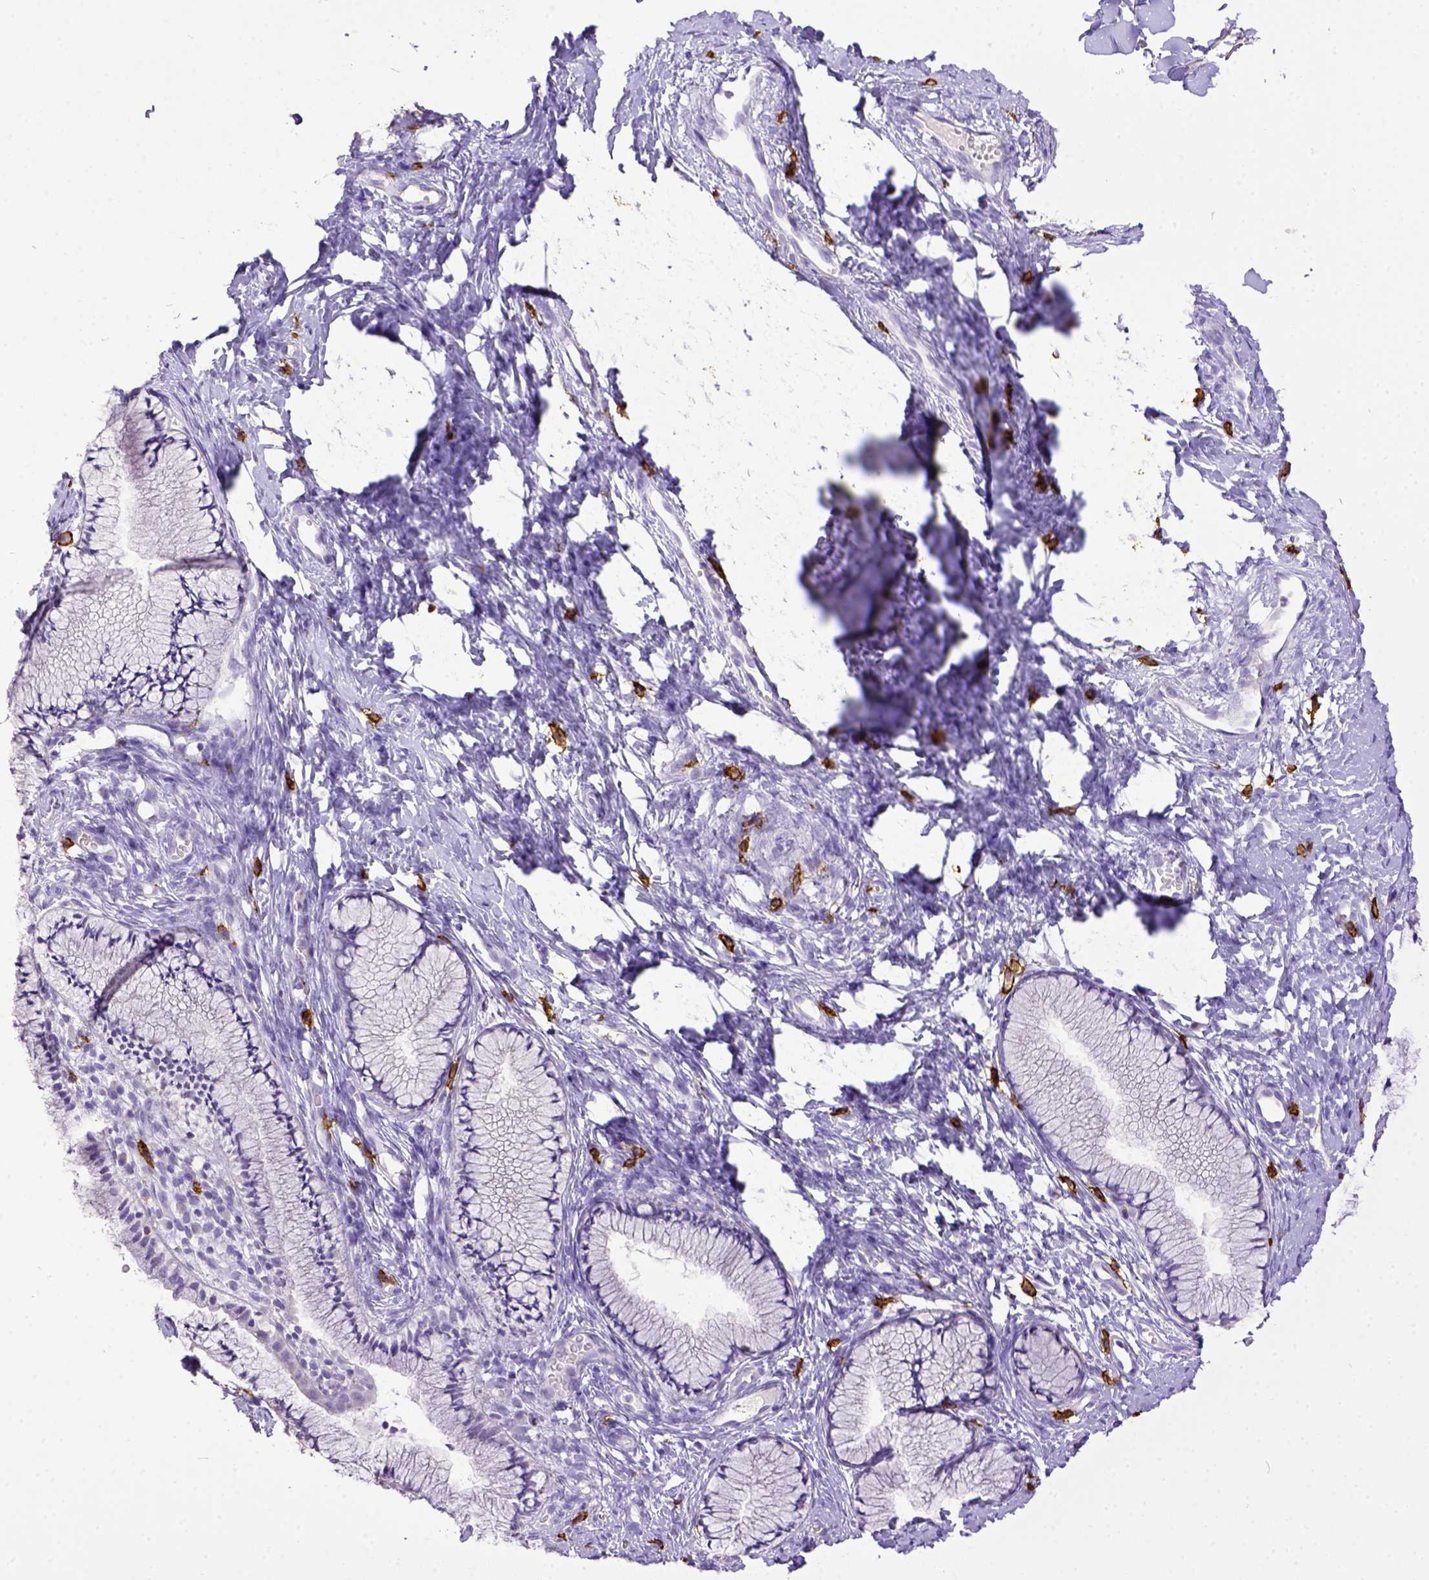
{"staining": {"intensity": "negative", "quantity": "none", "location": "none"}, "tissue": "cervix", "cell_type": "Glandular cells", "image_type": "normal", "snomed": [{"axis": "morphology", "description": "Normal tissue, NOS"}, {"axis": "topography", "description": "Cervix"}], "caption": "Immunohistochemistry of unremarkable human cervix shows no expression in glandular cells.", "gene": "KIT", "patient": {"sex": "female", "age": 40}}